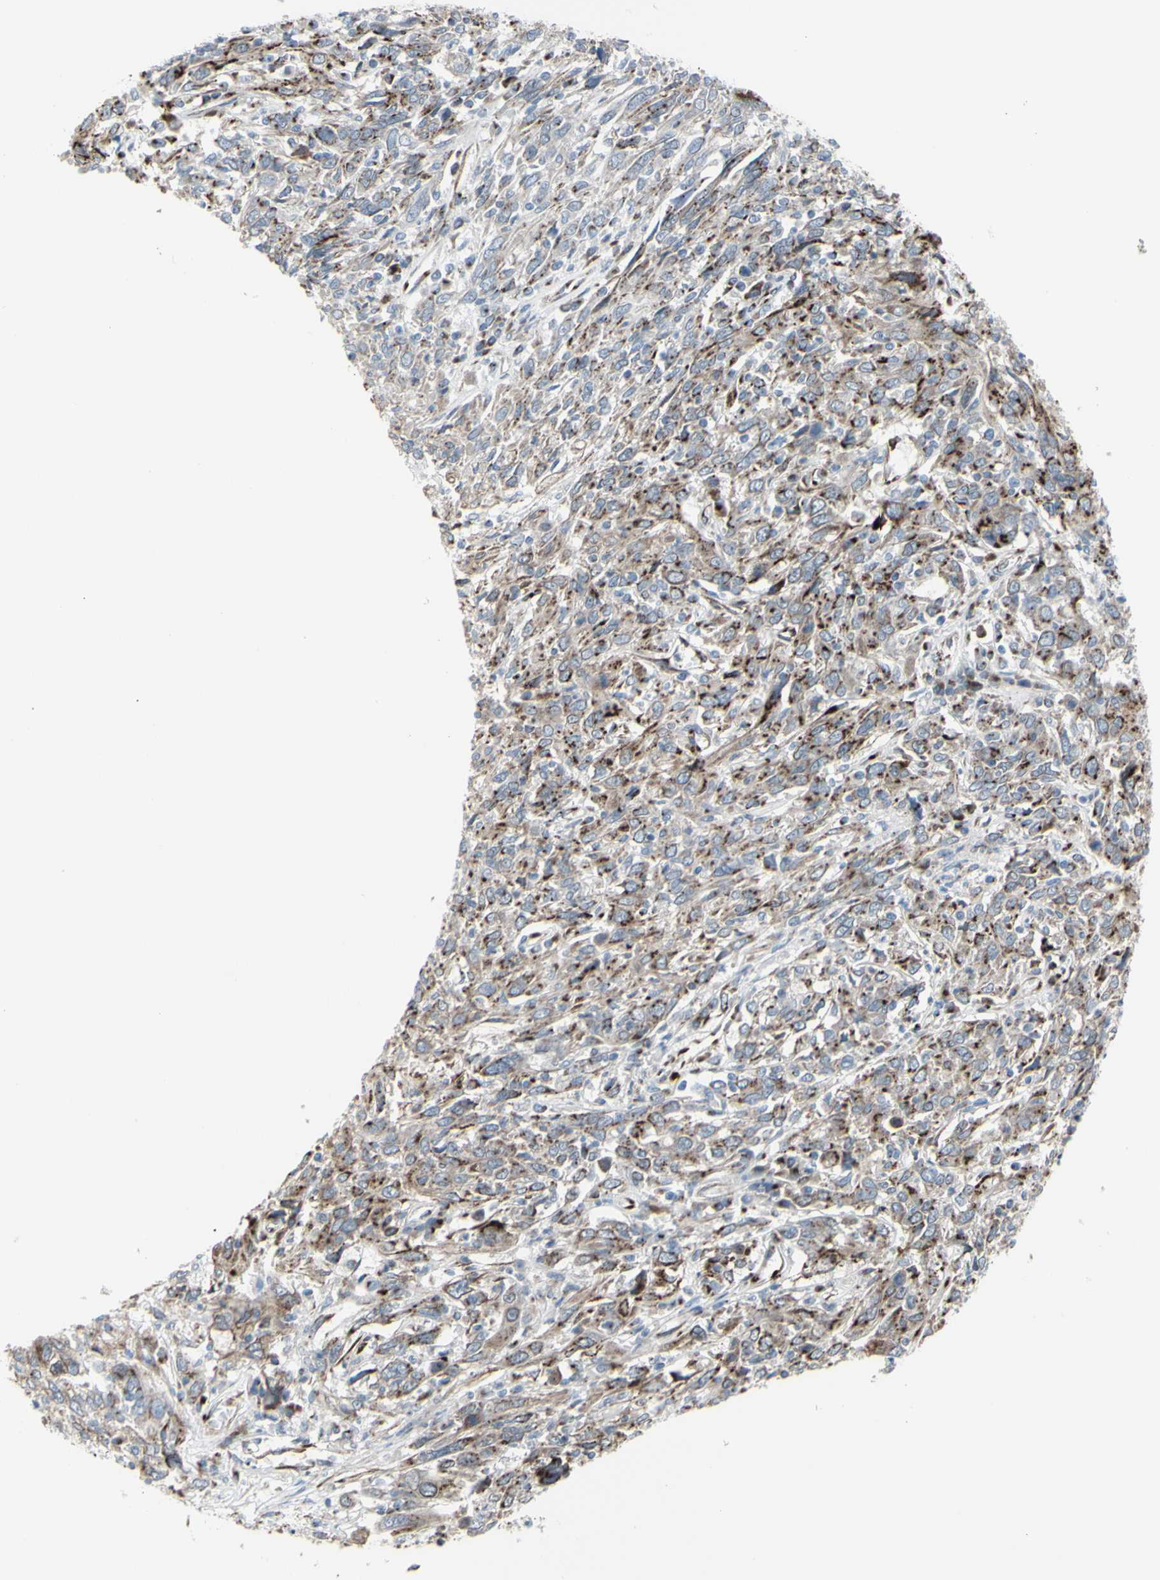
{"staining": {"intensity": "moderate", "quantity": ">75%", "location": "cytoplasmic/membranous"}, "tissue": "cervical cancer", "cell_type": "Tumor cells", "image_type": "cancer", "snomed": [{"axis": "morphology", "description": "Squamous cell carcinoma, NOS"}, {"axis": "topography", "description": "Cervix"}], "caption": "About >75% of tumor cells in cervical cancer (squamous cell carcinoma) demonstrate moderate cytoplasmic/membranous protein positivity as visualized by brown immunohistochemical staining.", "gene": "GLG1", "patient": {"sex": "female", "age": 46}}